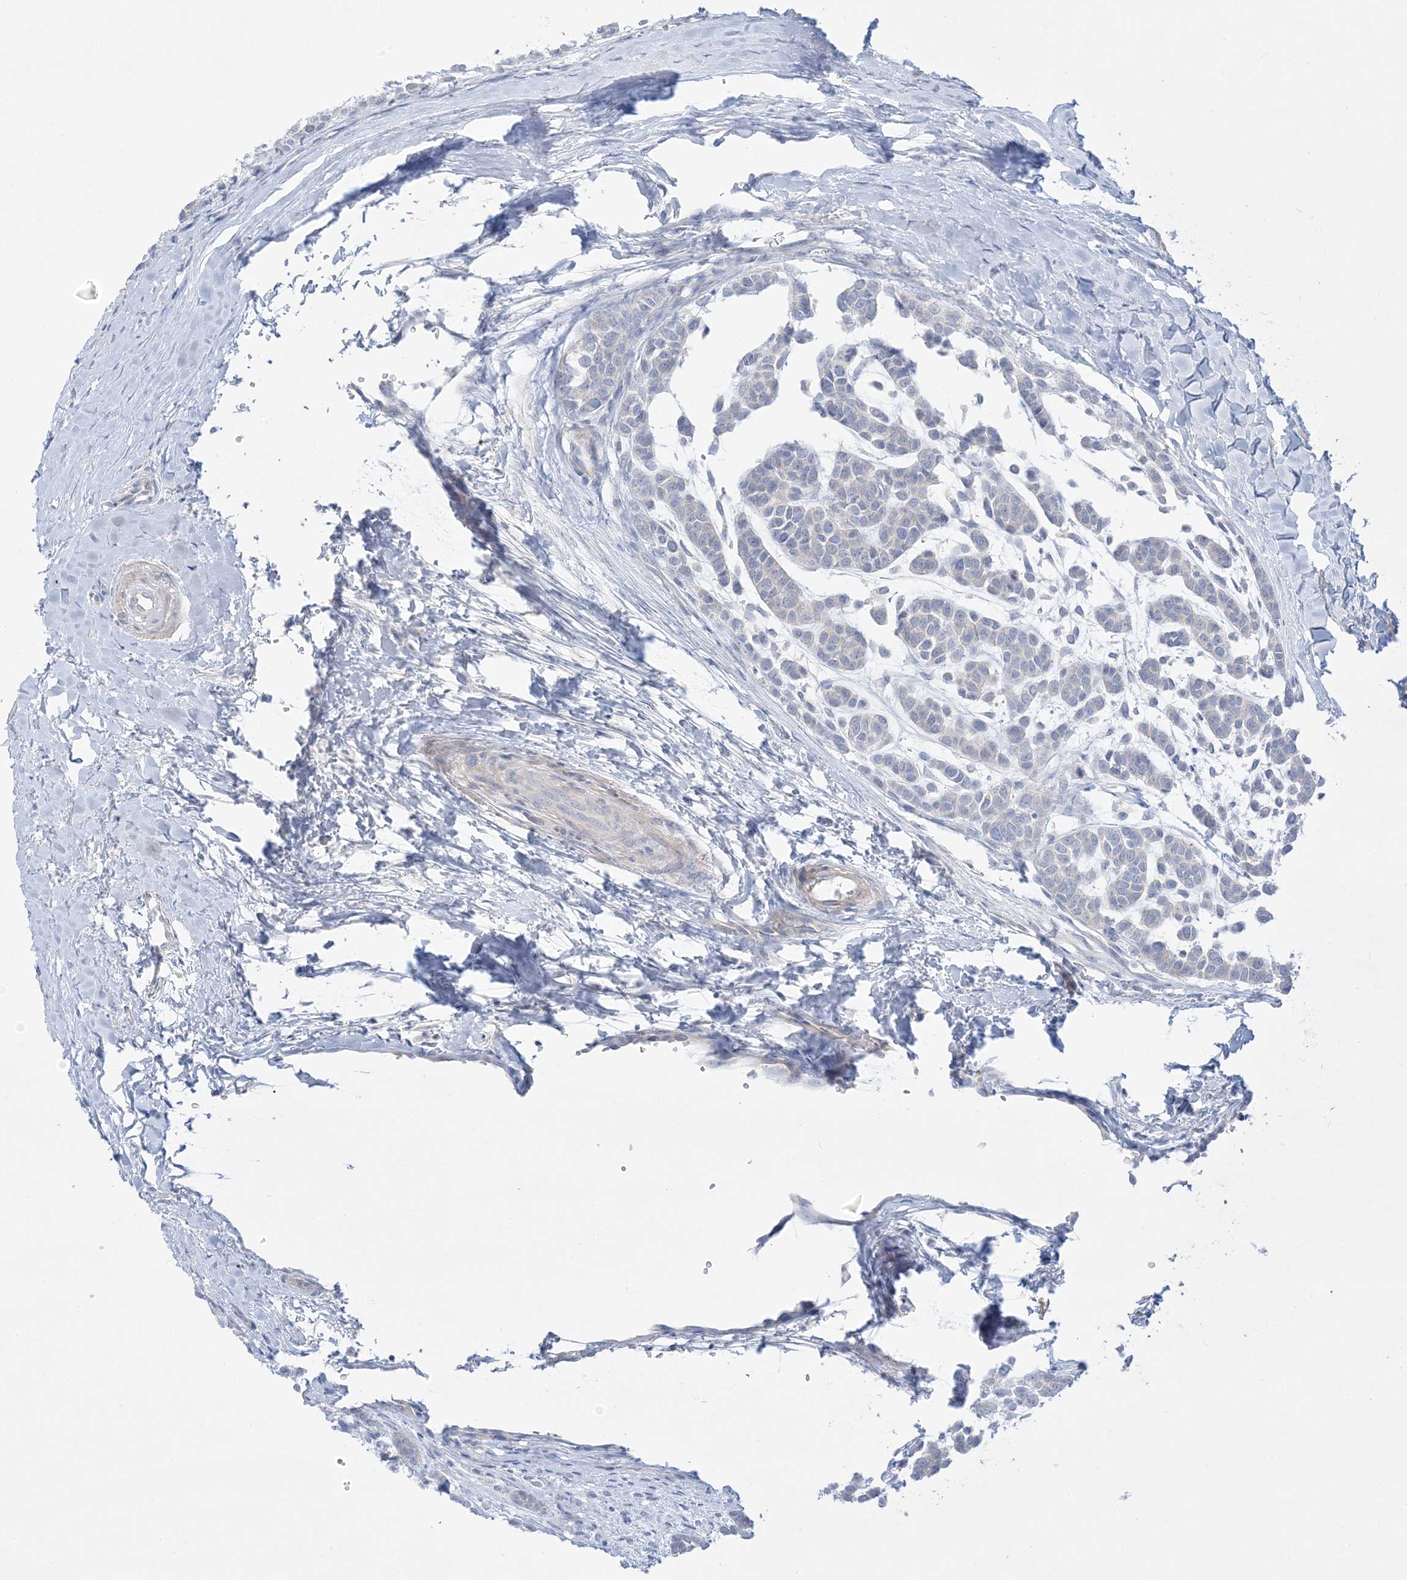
{"staining": {"intensity": "negative", "quantity": "none", "location": "none"}, "tissue": "head and neck cancer", "cell_type": "Tumor cells", "image_type": "cancer", "snomed": [{"axis": "morphology", "description": "Adenocarcinoma, NOS"}, {"axis": "morphology", "description": "Adenoma, NOS"}, {"axis": "topography", "description": "Head-Neck"}], "caption": "Tumor cells show no significant protein staining in adenocarcinoma (head and neck).", "gene": "FAM184A", "patient": {"sex": "female", "age": 55}}